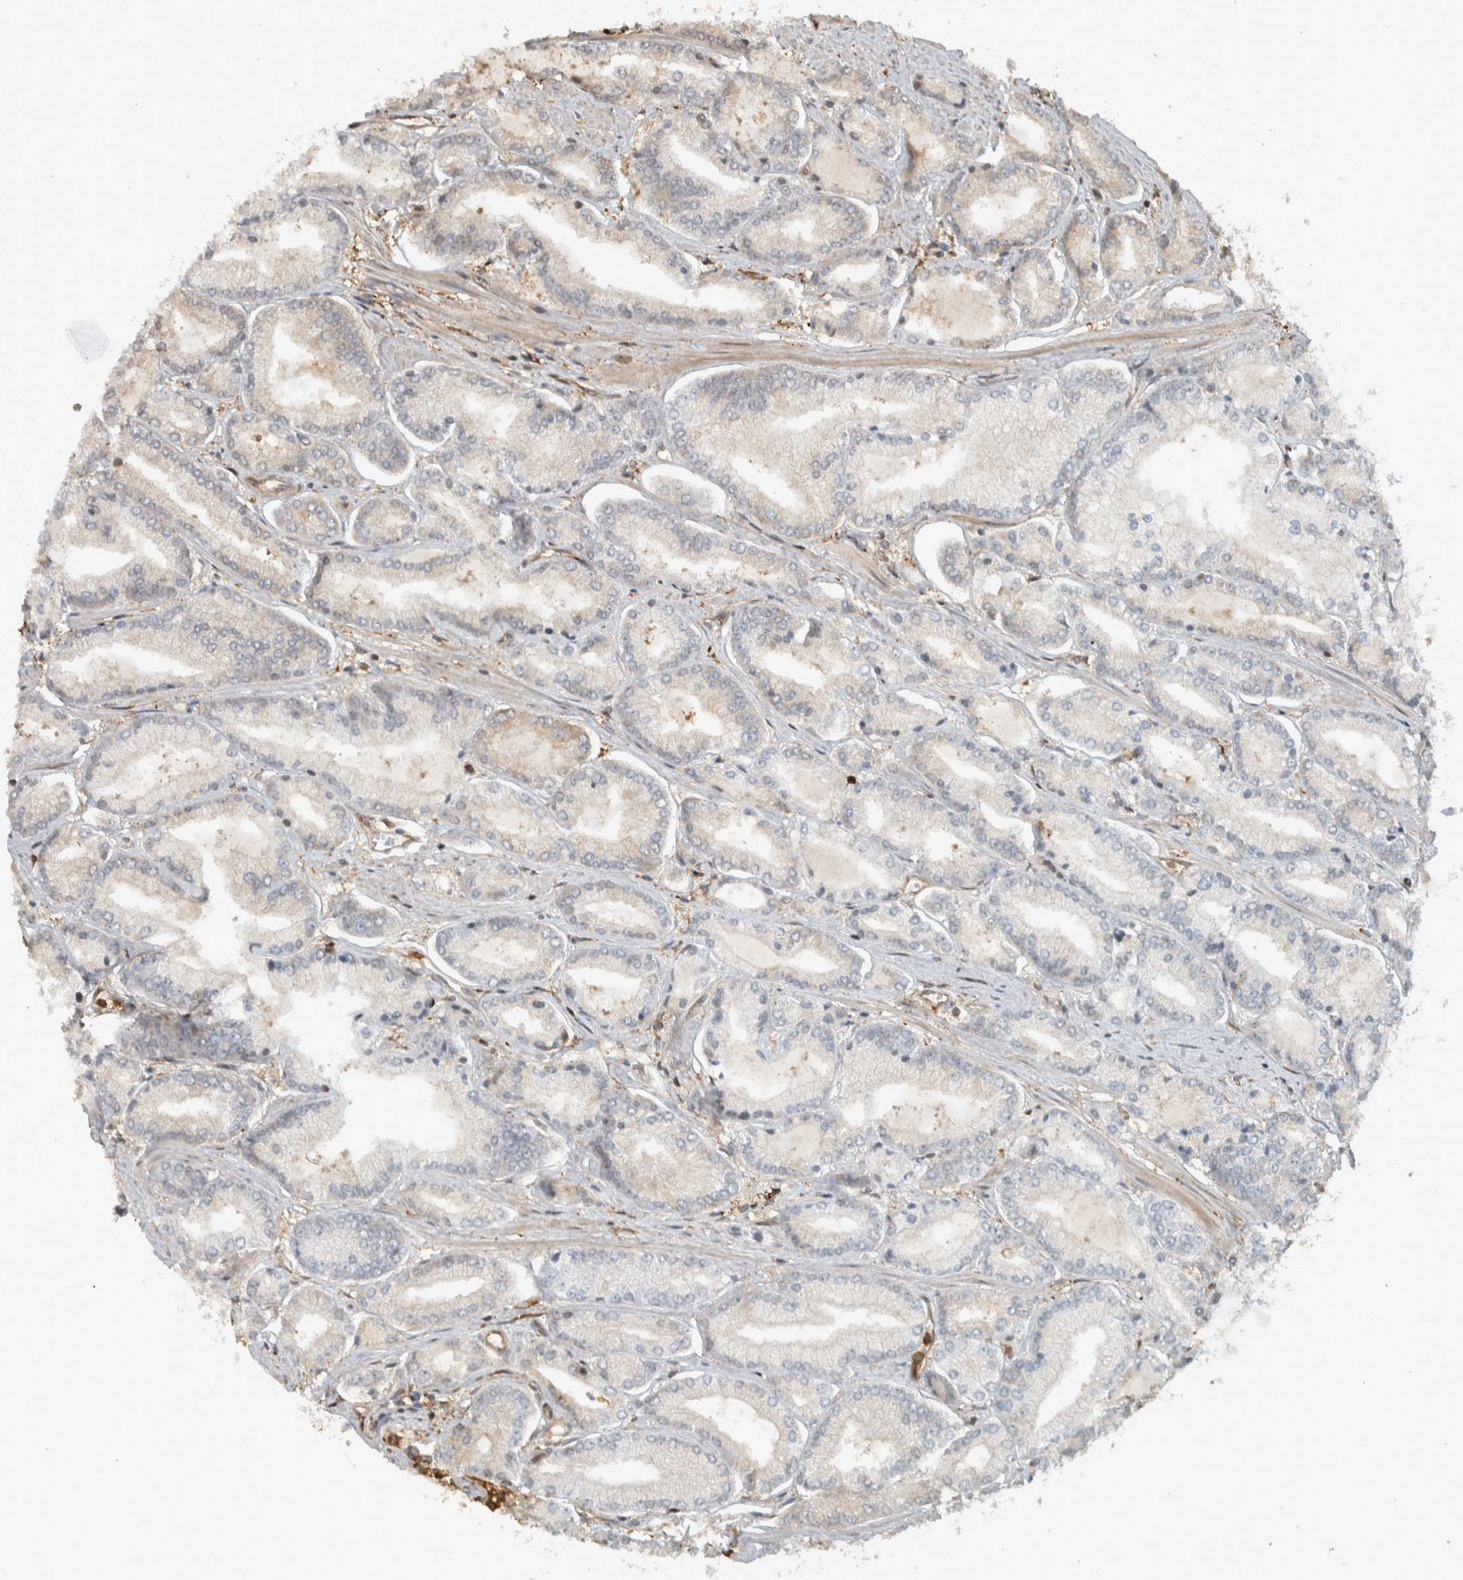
{"staining": {"intensity": "weak", "quantity": "<25%", "location": "cytoplasmic/membranous"}, "tissue": "prostate cancer", "cell_type": "Tumor cells", "image_type": "cancer", "snomed": [{"axis": "morphology", "description": "Adenocarcinoma, Low grade"}, {"axis": "topography", "description": "Prostate"}], "caption": "Immunohistochemistry (IHC) of prostate low-grade adenocarcinoma displays no positivity in tumor cells.", "gene": "CNTROB", "patient": {"sex": "male", "age": 52}}